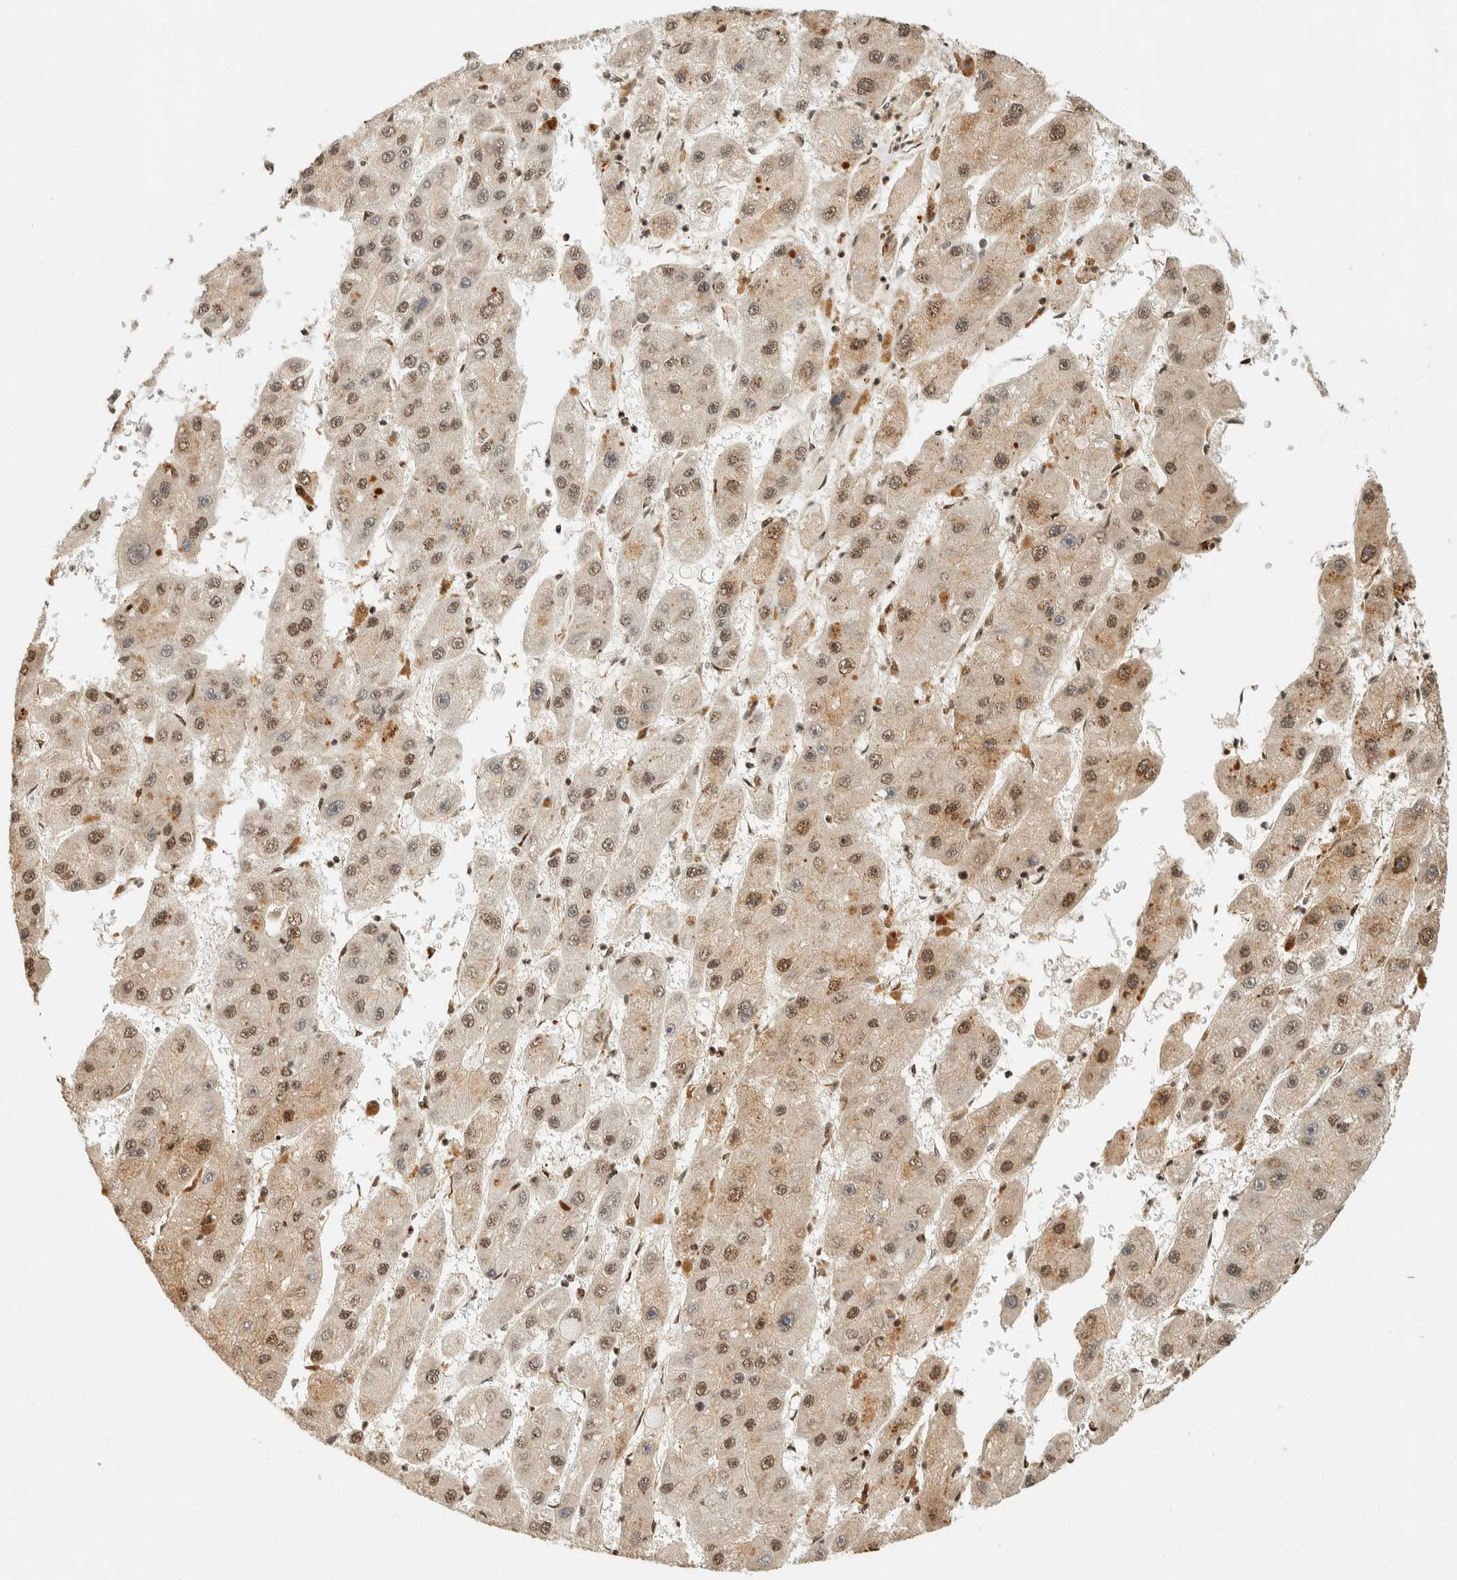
{"staining": {"intensity": "moderate", "quantity": ">75%", "location": "cytoplasmic/membranous,nuclear"}, "tissue": "liver cancer", "cell_type": "Tumor cells", "image_type": "cancer", "snomed": [{"axis": "morphology", "description": "Carcinoma, Hepatocellular, NOS"}, {"axis": "topography", "description": "Liver"}], "caption": "Protein expression analysis of human liver cancer reveals moderate cytoplasmic/membranous and nuclear expression in about >75% of tumor cells.", "gene": "SIK1", "patient": {"sex": "female", "age": 61}}